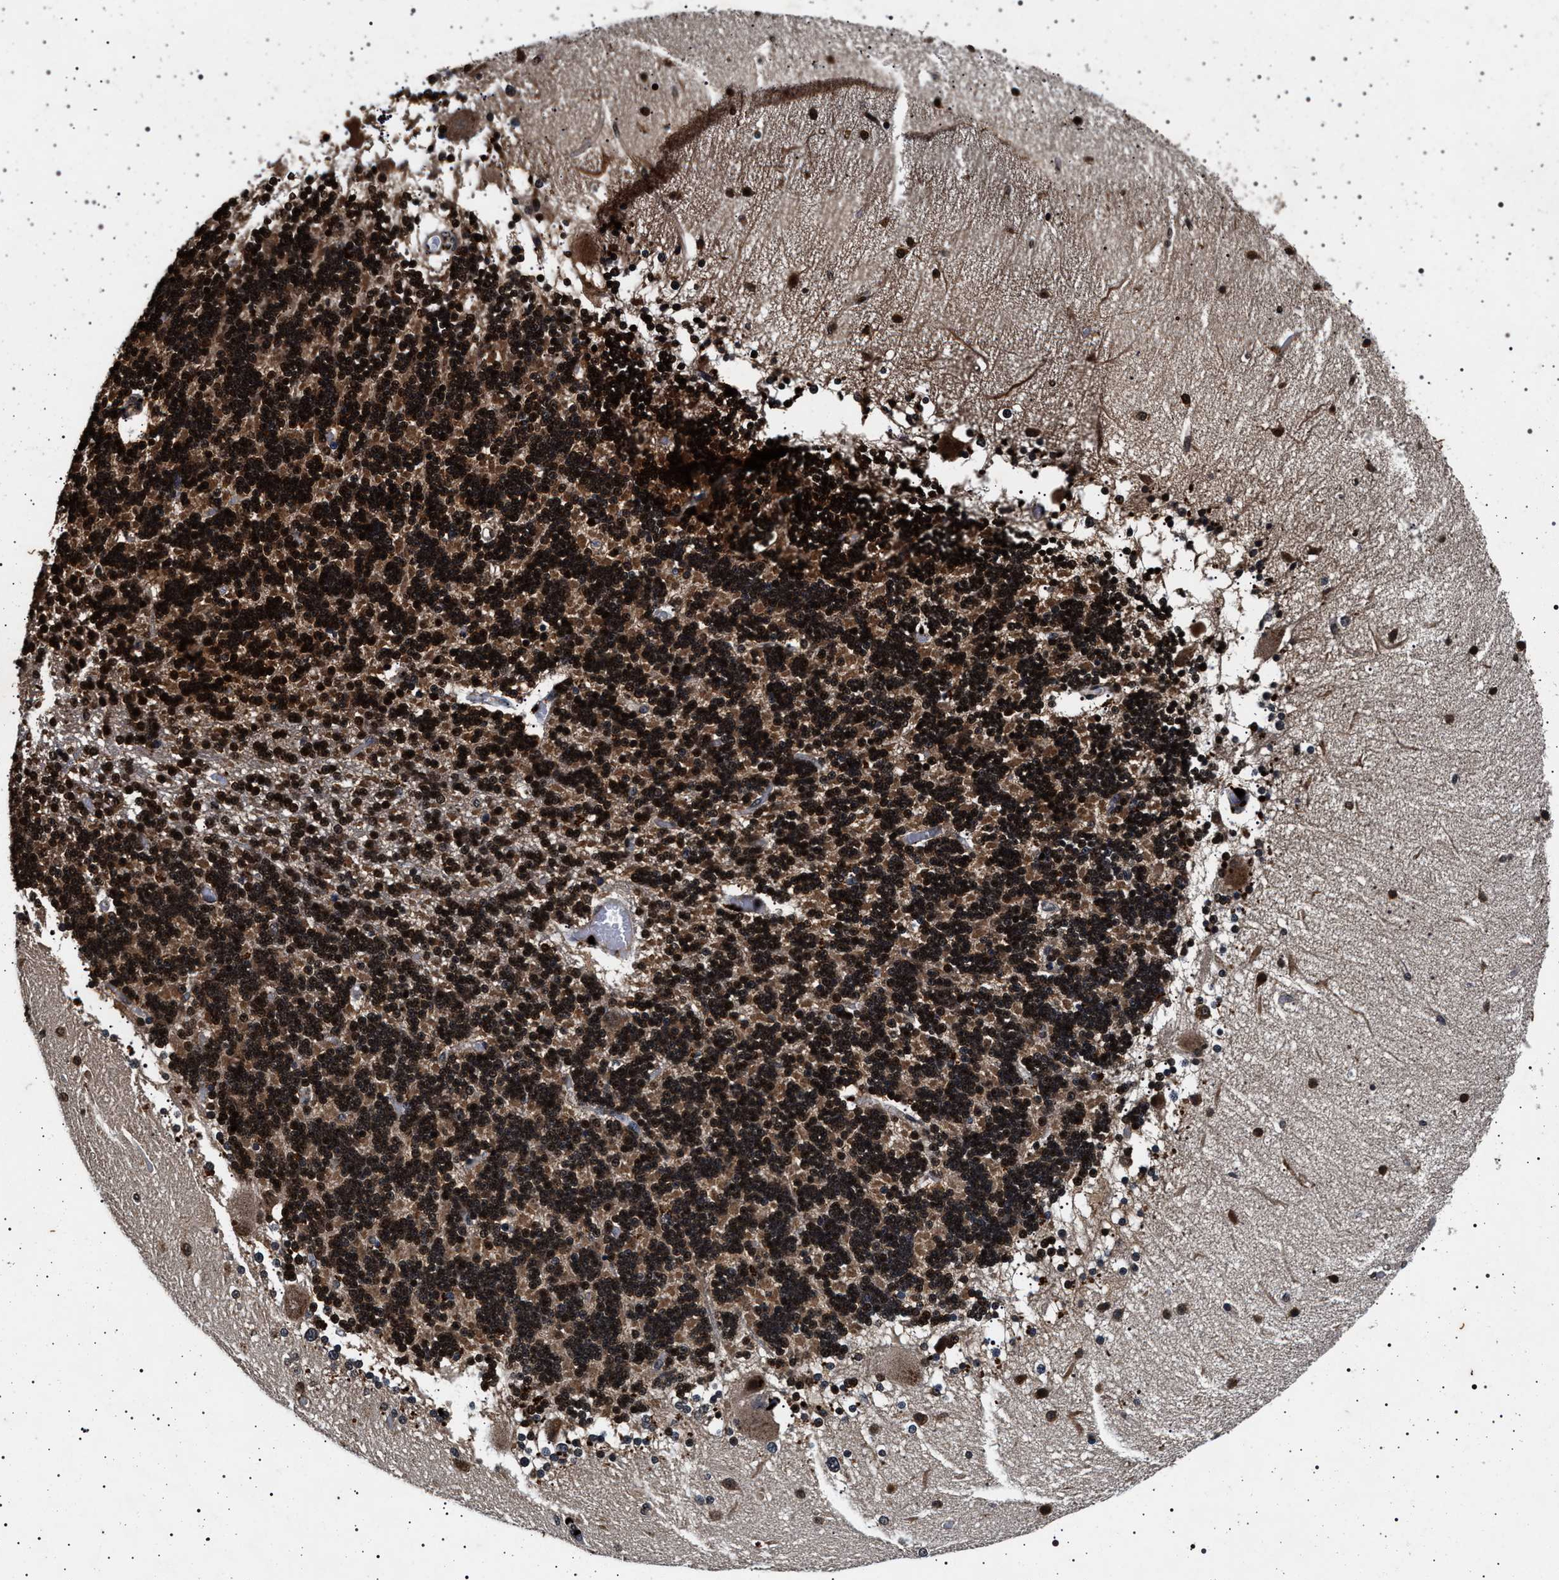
{"staining": {"intensity": "strong", "quantity": ">75%", "location": "cytoplasmic/membranous,nuclear"}, "tissue": "cerebellum", "cell_type": "Cells in granular layer", "image_type": "normal", "snomed": [{"axis": "morphology", "description": "Normal tissue, NOS"}, {"axis": "topography", "description": "Cerebellum"}], "caption": "Protein analysis of normal cerebellum demonstrates strong cytoplasmic/membranous,nuclear positivity in approximately >75% of cells in granular layer. (DAB (3,3'-diaminobenzidine) = brown stain, brightfield microscopy at high magnification).", "gene": "CDKN1B", "patient": {"sex": "female", "age": 54}}